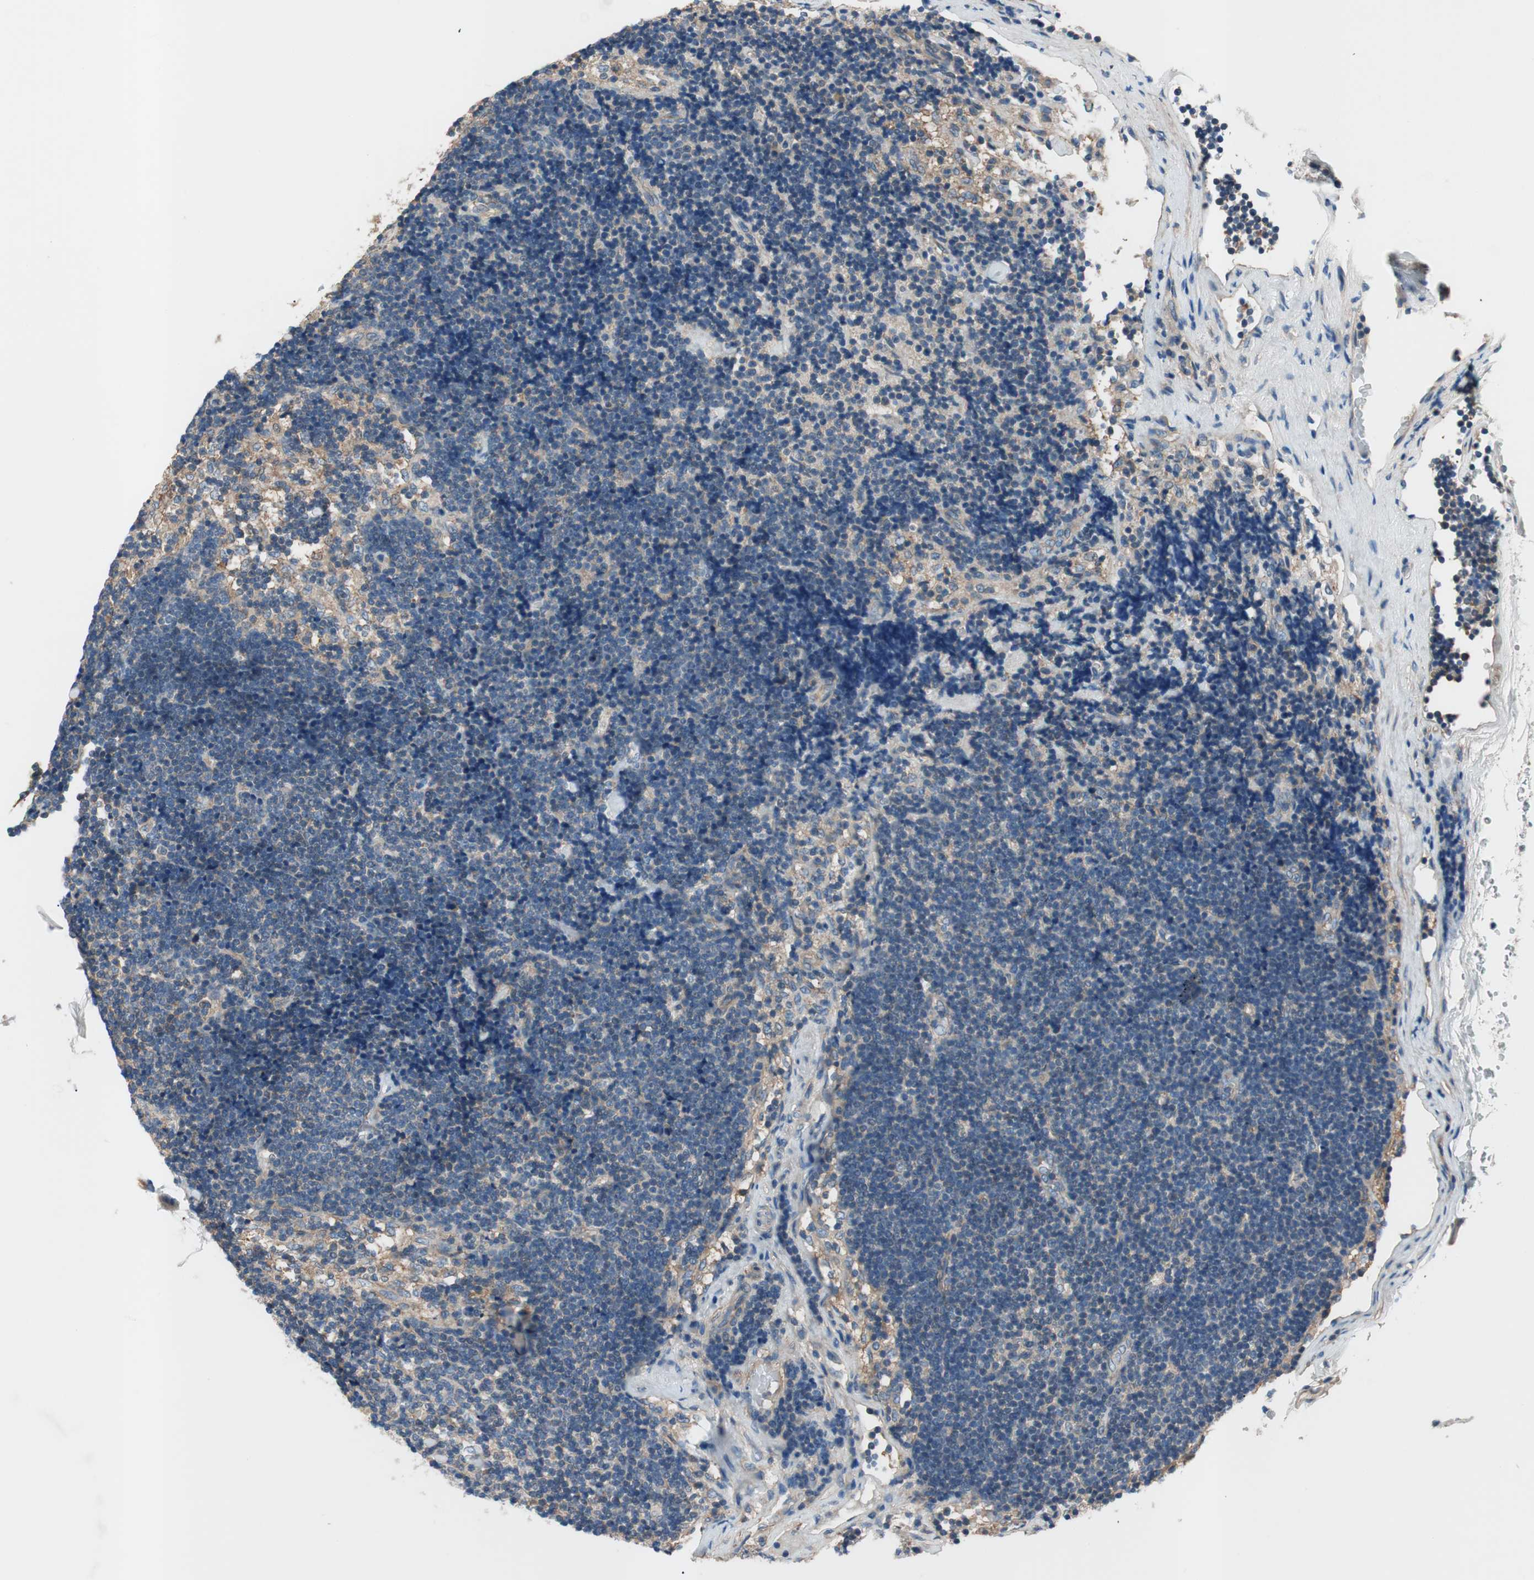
{"staining": {"intensity": "negative", "quantity": "none", "location": "none"}, "tissue": "lymph node", "cell_type": "Germinal center cells", "image_type": "normal", "snomed": [{"axis": "morphology", "description": "Normal tissue, NOS"}, {"axis": "topography", "description": "Lymph node"}], "caption": "High power microscopy micrograph of an immunohistochemistry micrograph of benign lymph node, revealing no significant expression in germinal center cells.", "gene": "CALML3", "patient": {"sex": "male", "age": 63}}